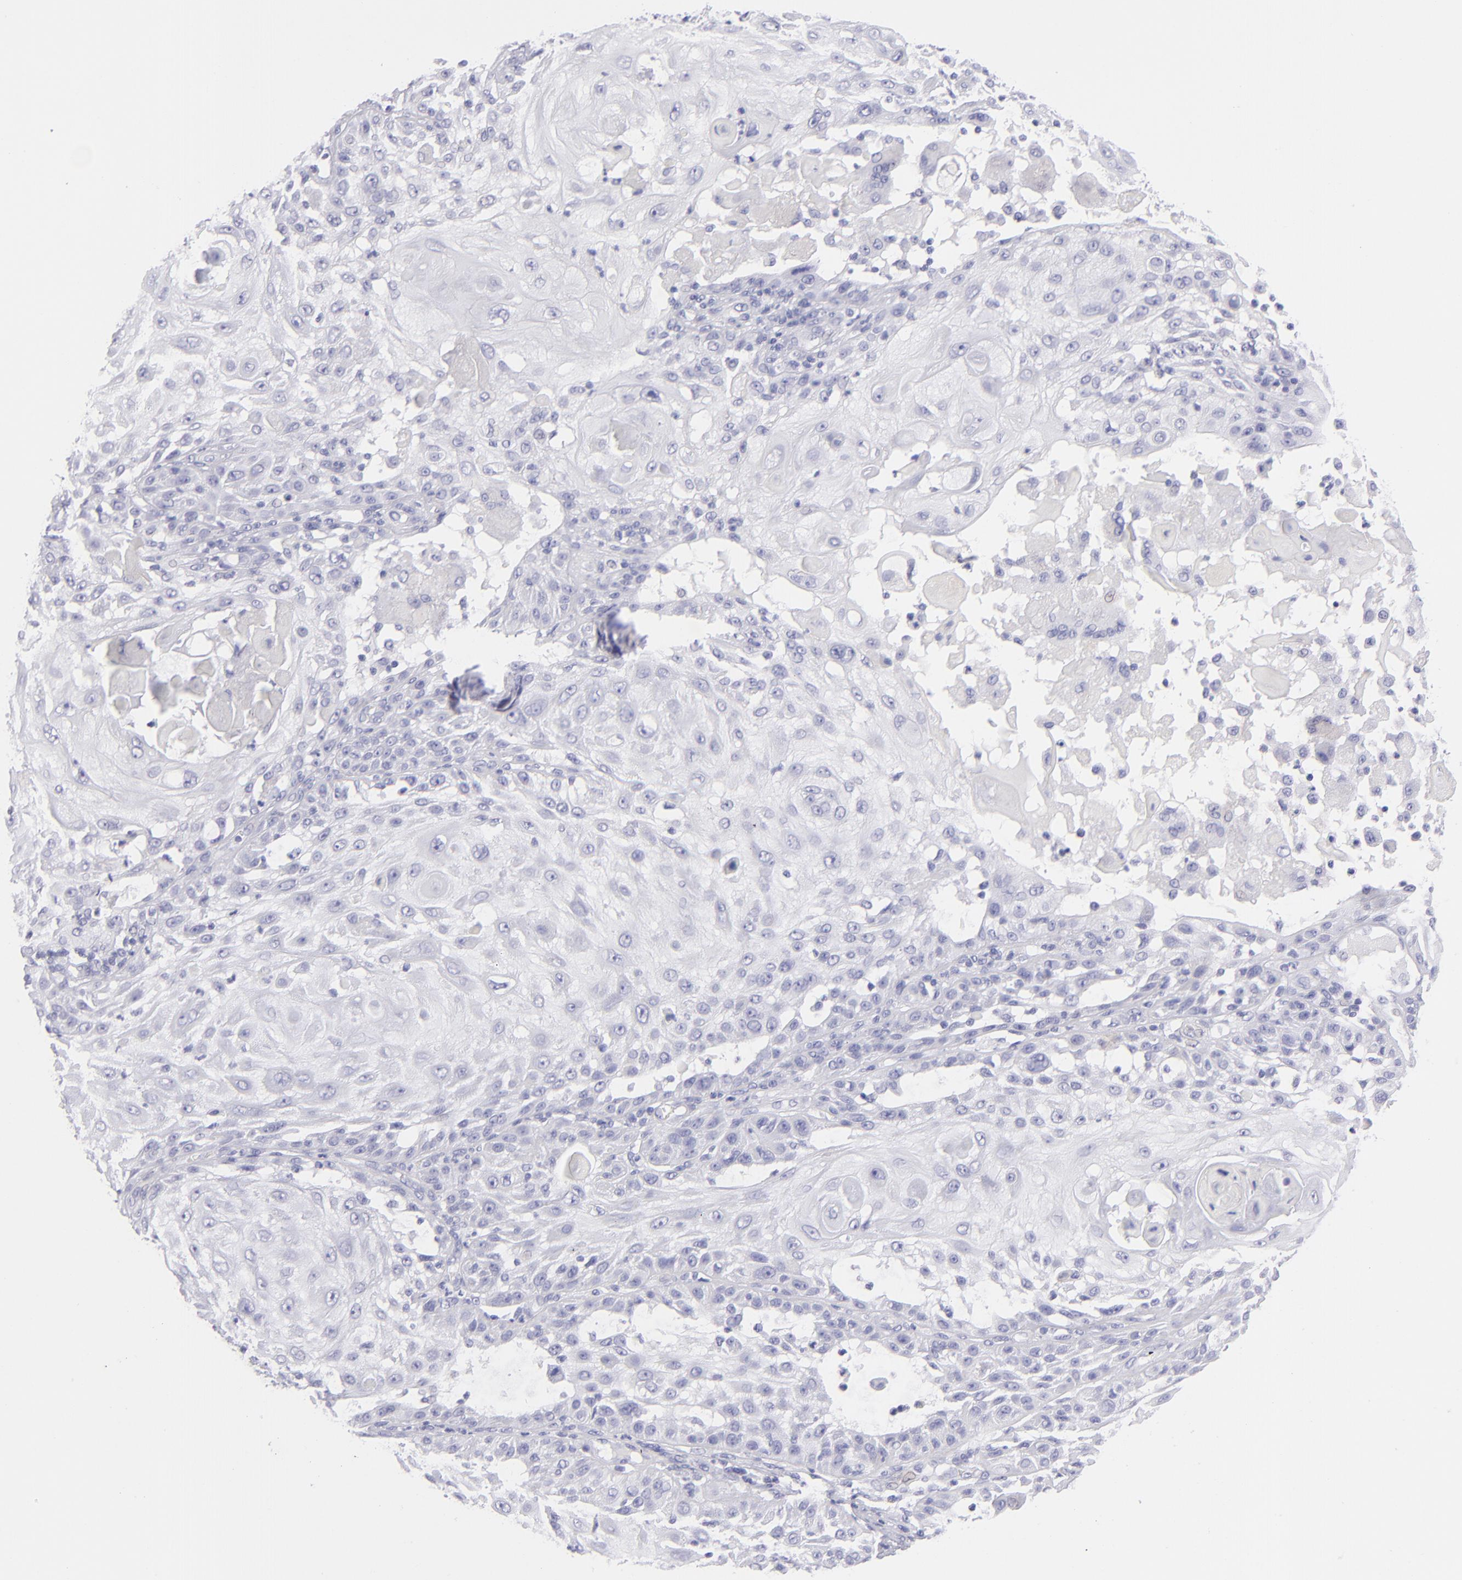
{"staining": {"intensity": "negative", "quantity": "none", "location": "none"}, "tissue": "skin cancer", "cell_type": "Tumor cells", "image_type": "cancer", "snomed": [{"axis": "morphology", "description": "Squamous cell carcinoma, NOS"}, {"axis": "topography", "description": "Skin"}], "caption": "This is a photomicrograph of IHC staining of skin cancer (squamous cell carcinoma), which shows no staining in tumor cells.", "gene": "PRPH", "patient": {"sex": "female", "age": 89}}